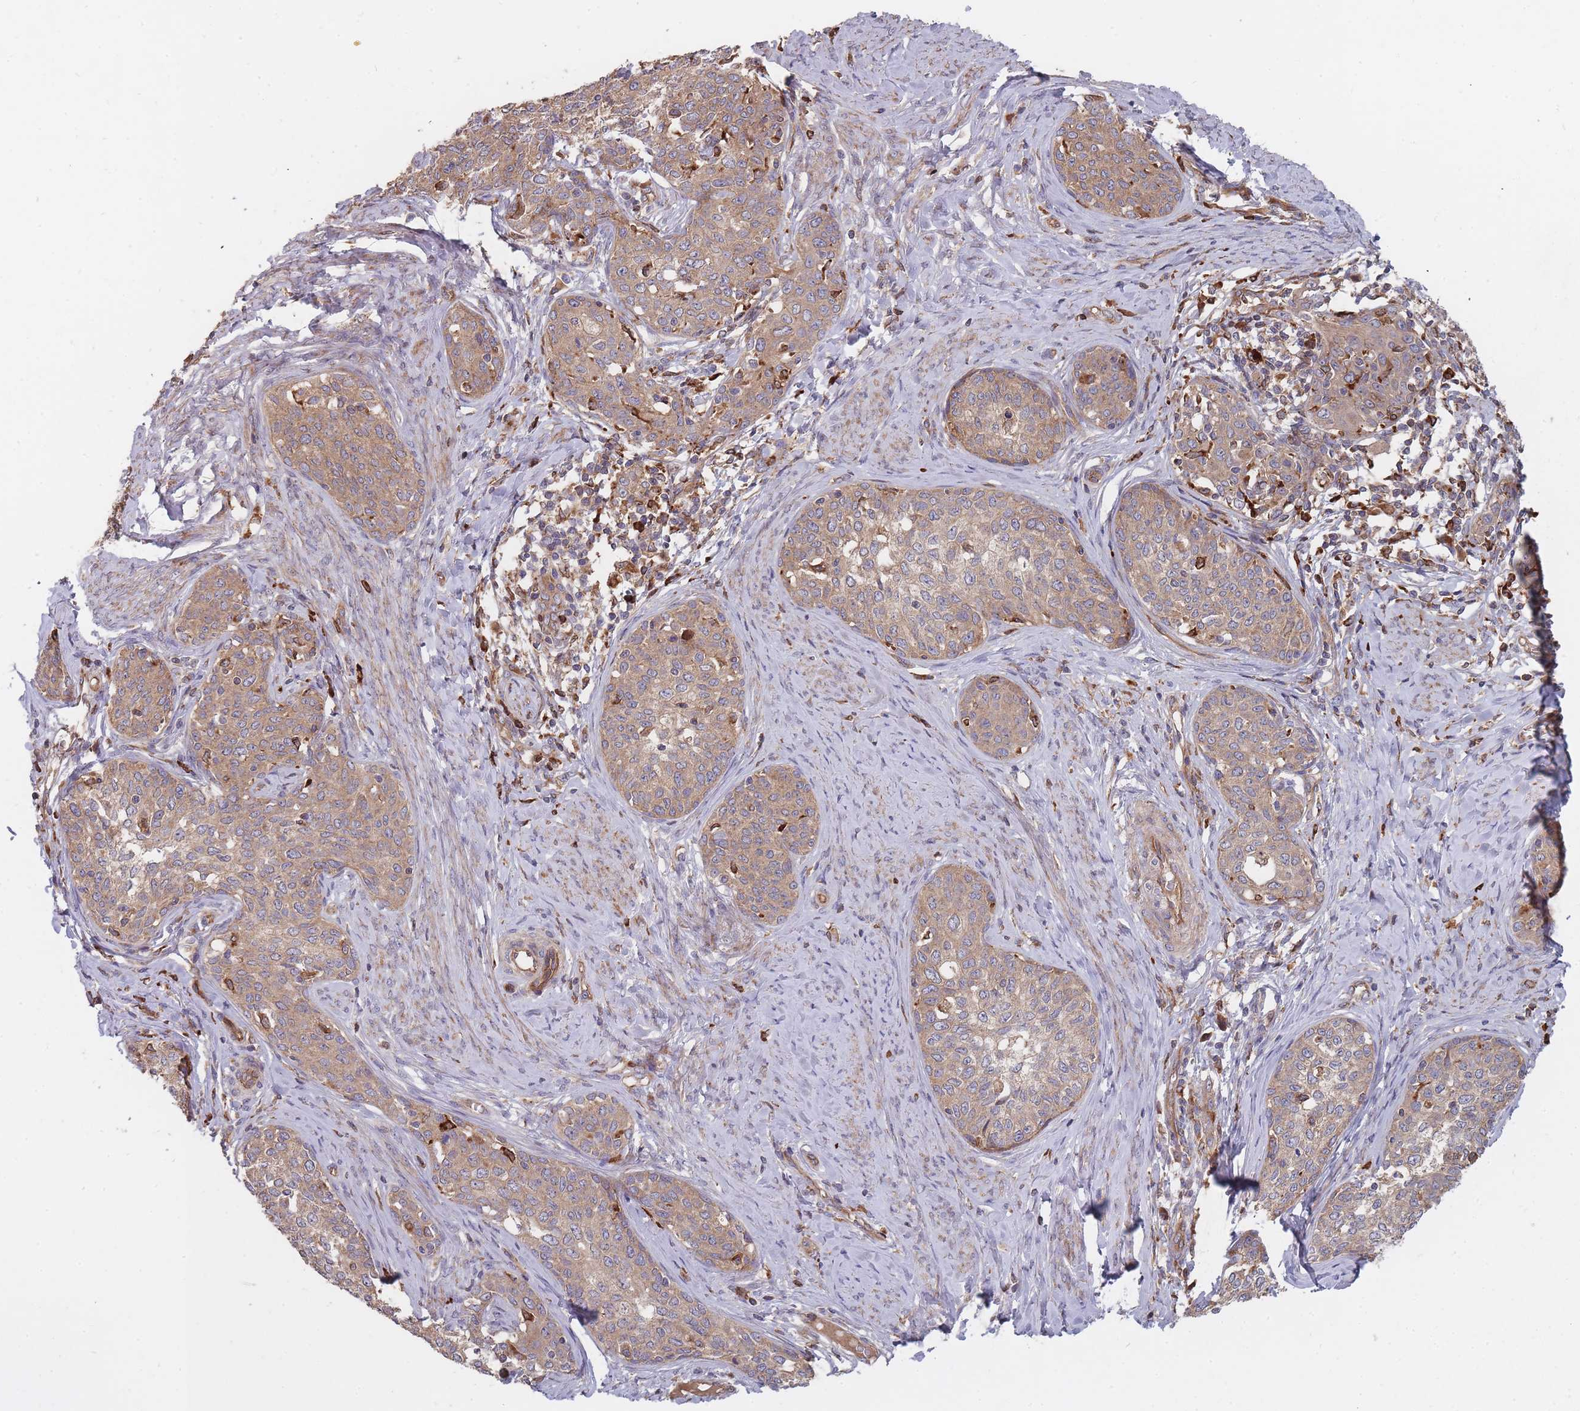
{"staining": {"intensity": "weak", "quantity": ">75%", "location": "cytoplasmic/membranous"}, "tissue": "cervical cancer", "cell_type": "Tumor cells", "image_type": "cancer", "snomed": [{"axis": "morphology", "description": "Squamous cell carcinoma, NOS"}, {"axis": "morphology", "description": "Adenocarcinoma, NOS"}, {"axis": "topography", "description": "Cervix"}], "caption": "Immunohistochemistry (IHC) of human cervical cancer reveals low levels of weak cytoplasmic/membranous staining in approximately >75% of tumor cells. (brown staining indicates protein expression, while blue staining denotes nuclei).", "gene": "THSD7B", "patient": {"sex": "female", "age": 52}}